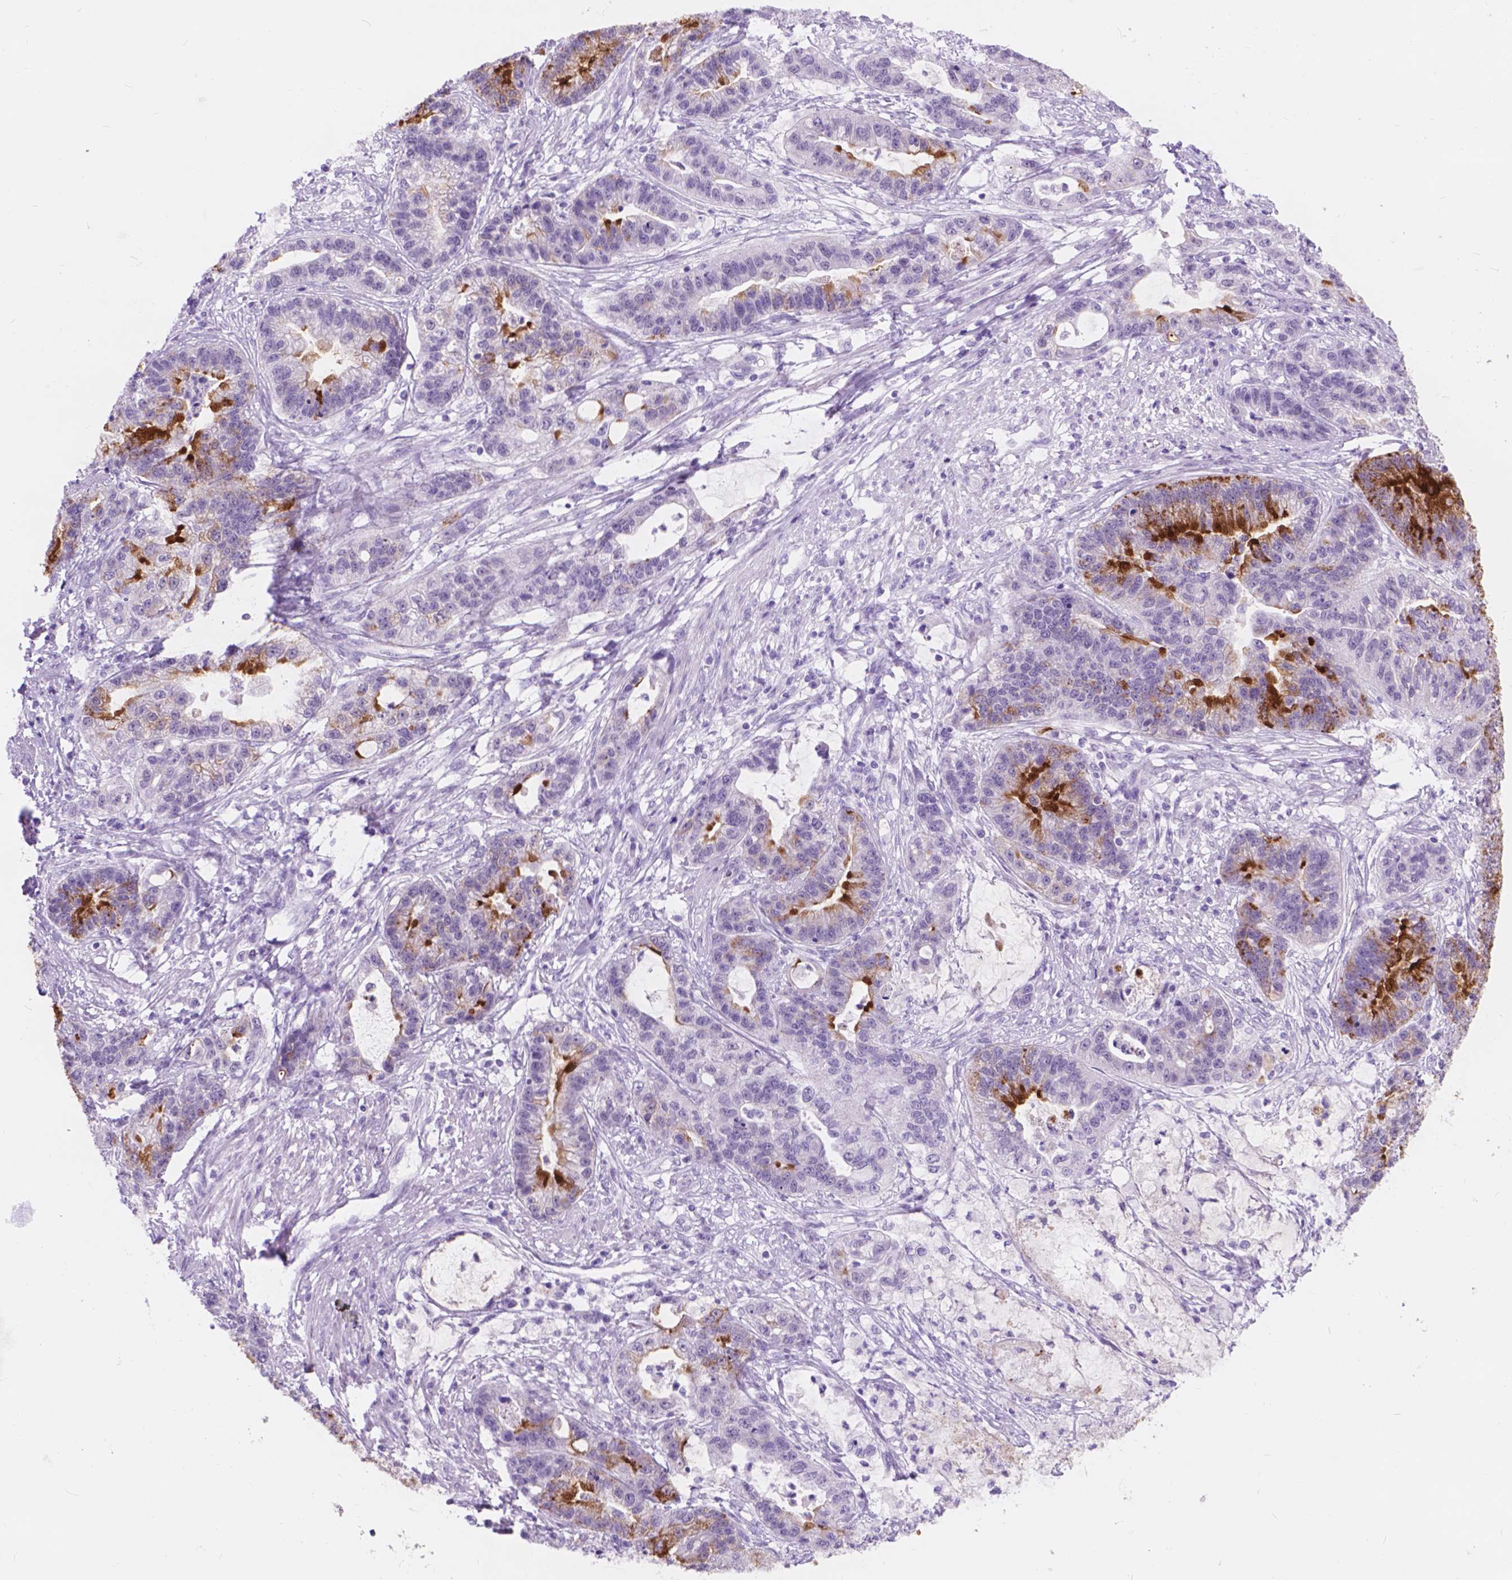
{"staining": {"intensity": "strong", "quantity": "<25%", "location": "cytoplasmic/membranous"}, "tissue": "stomach cancer", "cell_type": "Tumor cells", "image_type": "cancer", "snomed": [{"axis": "morphology", "description": "Adenocarcinoma, NOS"}, {"axis": "topography", "description": "Stomach"}], "caption": "Human stomach adenocarcinoma stained with a protein marker exhibits strong staining in tumor cells.", "gene": "DCC", "patient": {"sex": "male", "age": 83}}